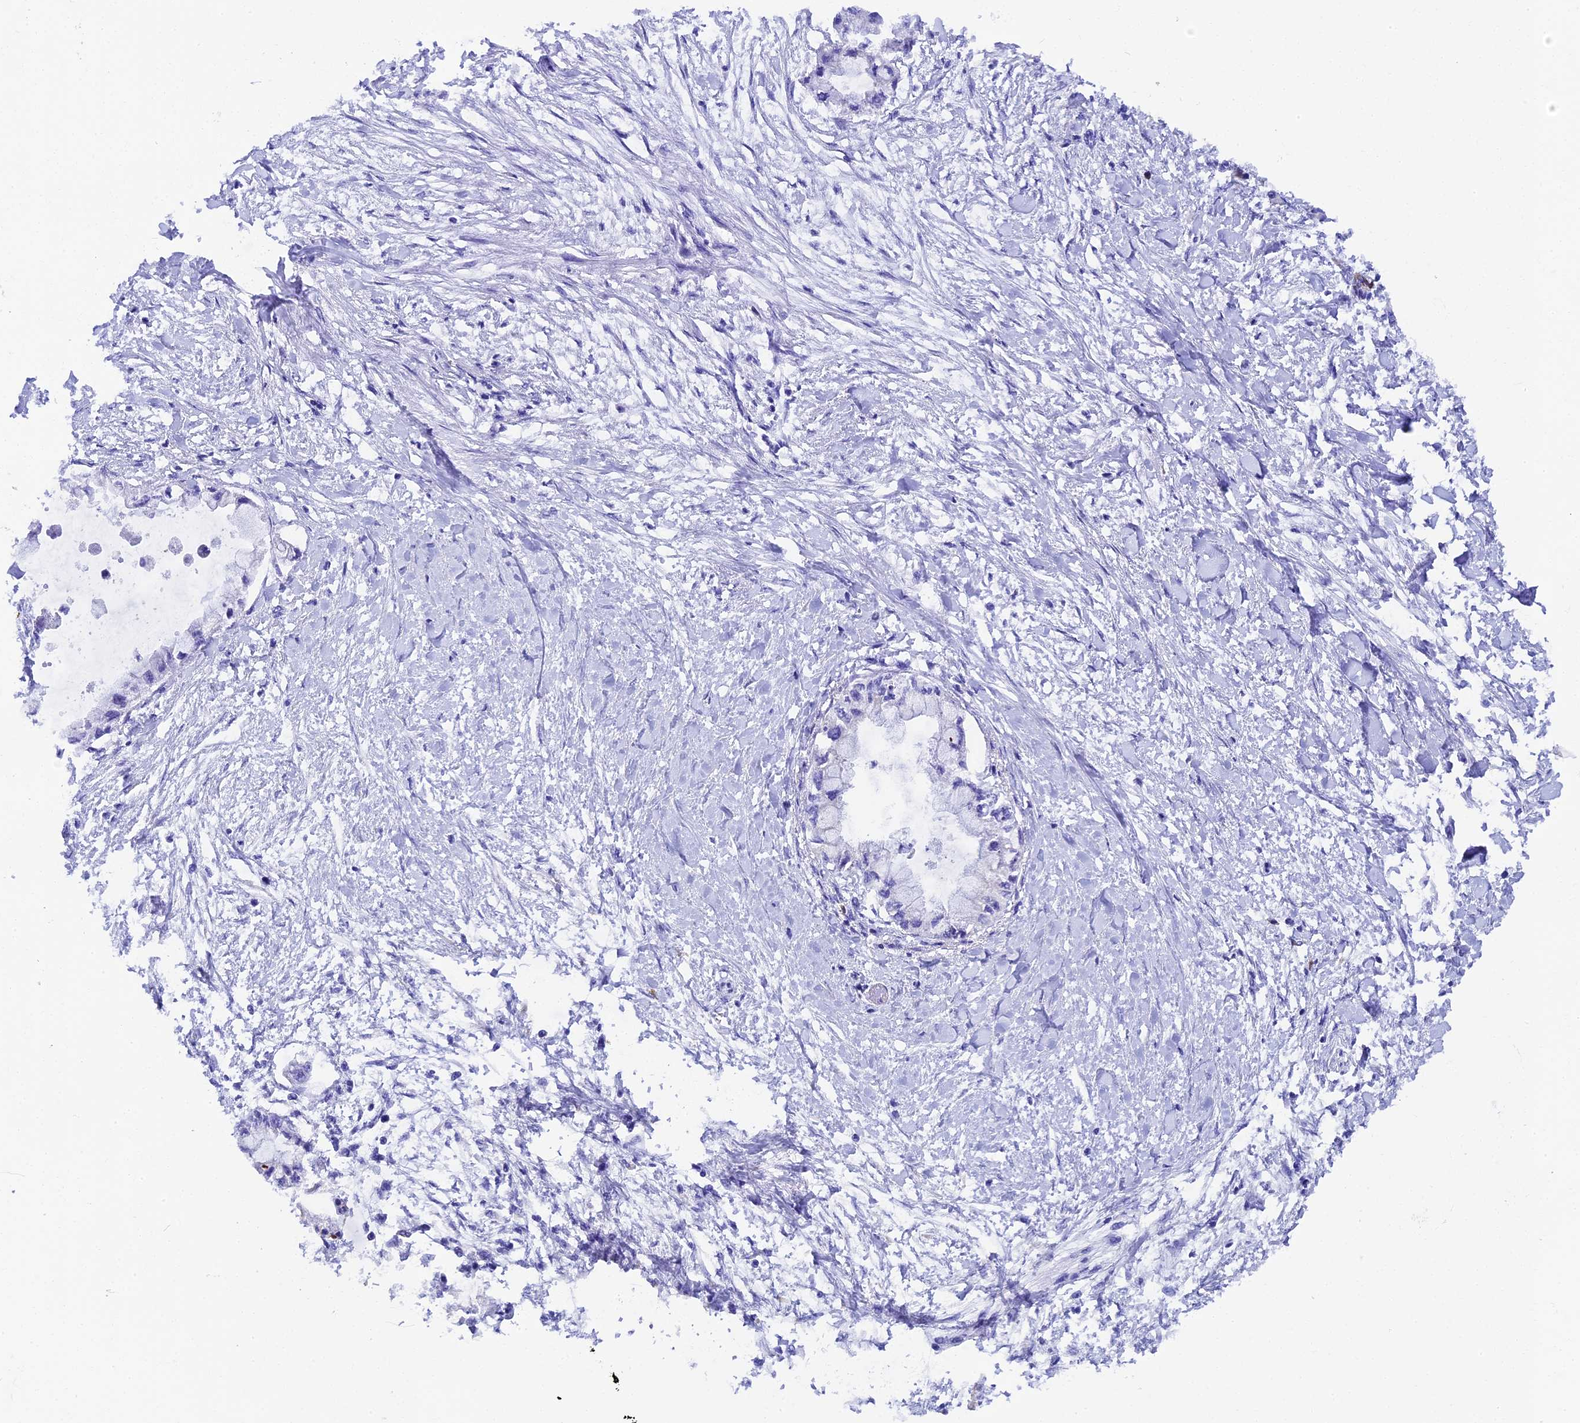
{"staining": {"intensity": "negative", "quantity": "none", "location": "none"}, "tissue": "pancreatic cancer", "cell_type": "Tumor cells", "image_type": "cancer", "snomed": [{"axis": "morphology", "description": "Adenocarcinoma, NOS"}, {"axis": "topography", "description": "Pancreas"}], "caption": "High magnification brightfield microscopy of pancreatic adenocarcinoma stained with DAB (brown) and counterstained with hematoxylin (blue): tumor cells show no significant staining. (DAB (3,3'-diaminobenzidine) immunohistochemistry with hematoxylin counter stain).", "gene": "FKBP11", "patient": {"sex": "male", "age": 48}}